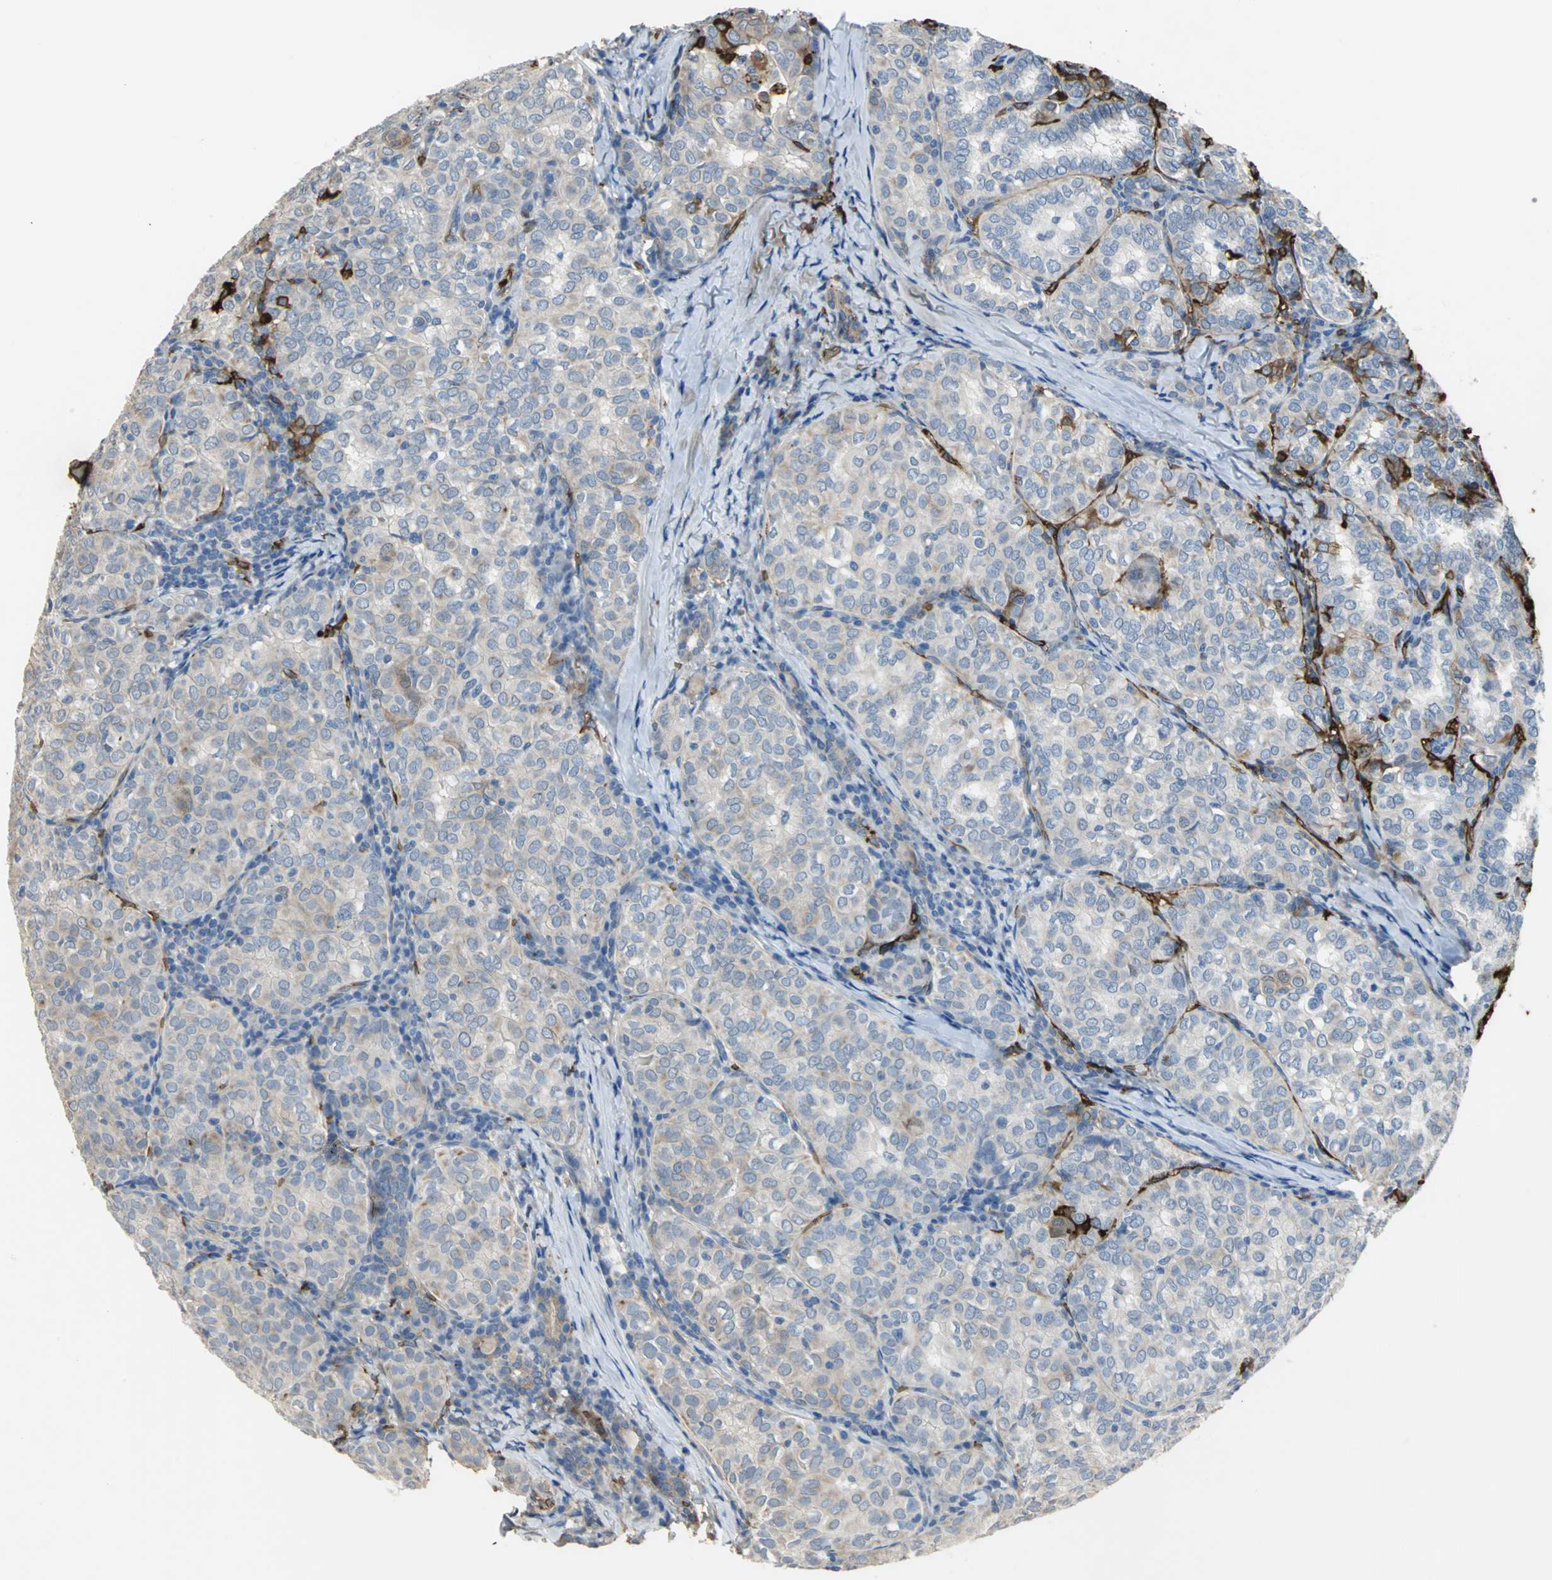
{"staining": {"intensity": "strong", "quantity": "25%-75%", "location": "cytoplasmic/membranous"}, "tissue": "thyroid cancer", "cell_type": "Tumor cells", "image_type": "cancer", "snomed": [{"axis": "morphology", "description": "Papillary adenocarcinoma, NOS"}, {"axis": "topography", "description": "Thyroid gland"}], "caption": "Immunohistochemistry (IHC) histopathology image of thyroid cancer stained for a protein (brown), which demonstrates high levels of strong cytoplasmic/membranous staining in approximately 25%-75% of tumor cells.", "gene": "TREM1", "patient": {"sex": "female", "age": 30}}